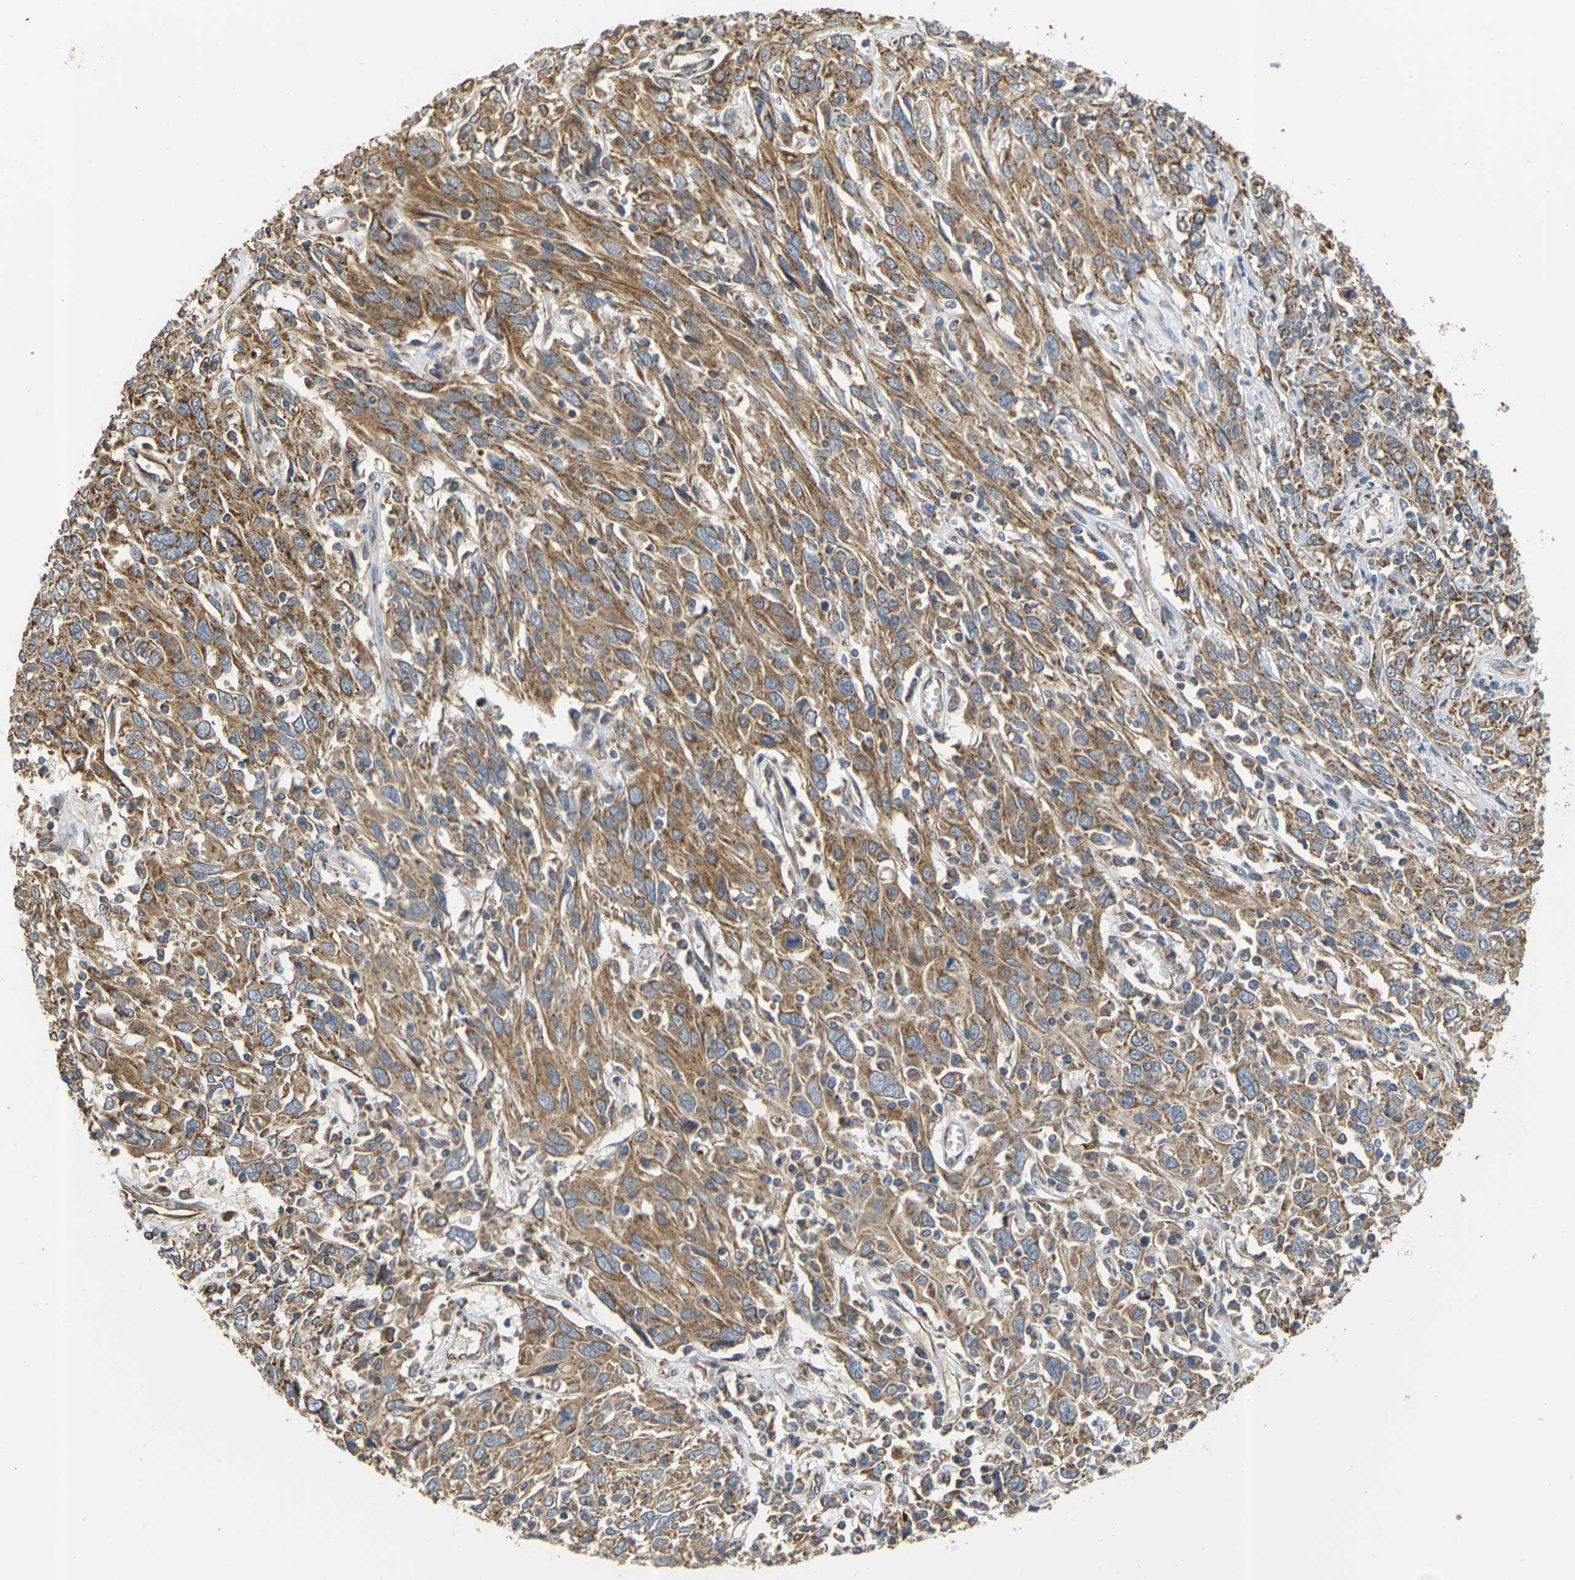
{"staining": {"intensity": "moderate", "quantity": ">75%", "location": "cytoplasmic/membranous"}, "tissue": "cervical cancer", "cell_type": "Tumor cells", "image_type": "cancer", "snomed": [{"axis": "morphology", "description": "Squamous cell carcinoma, NOS"}, {"axis": "topography", "description": "Cervix"}], "caption": "Protein expression analysis of cervical cancer (squamous cell carcinoma) reveals moderate cytoplasmic/membranous expression in approximately >75% of tumor cells. The staining was performed using DAB, with brown indicating positive protein expression. Nuclei are stained blue with hematoxylin.", "gene": "PCDHB4", "patient": {"sex": "female", "age": 46}}